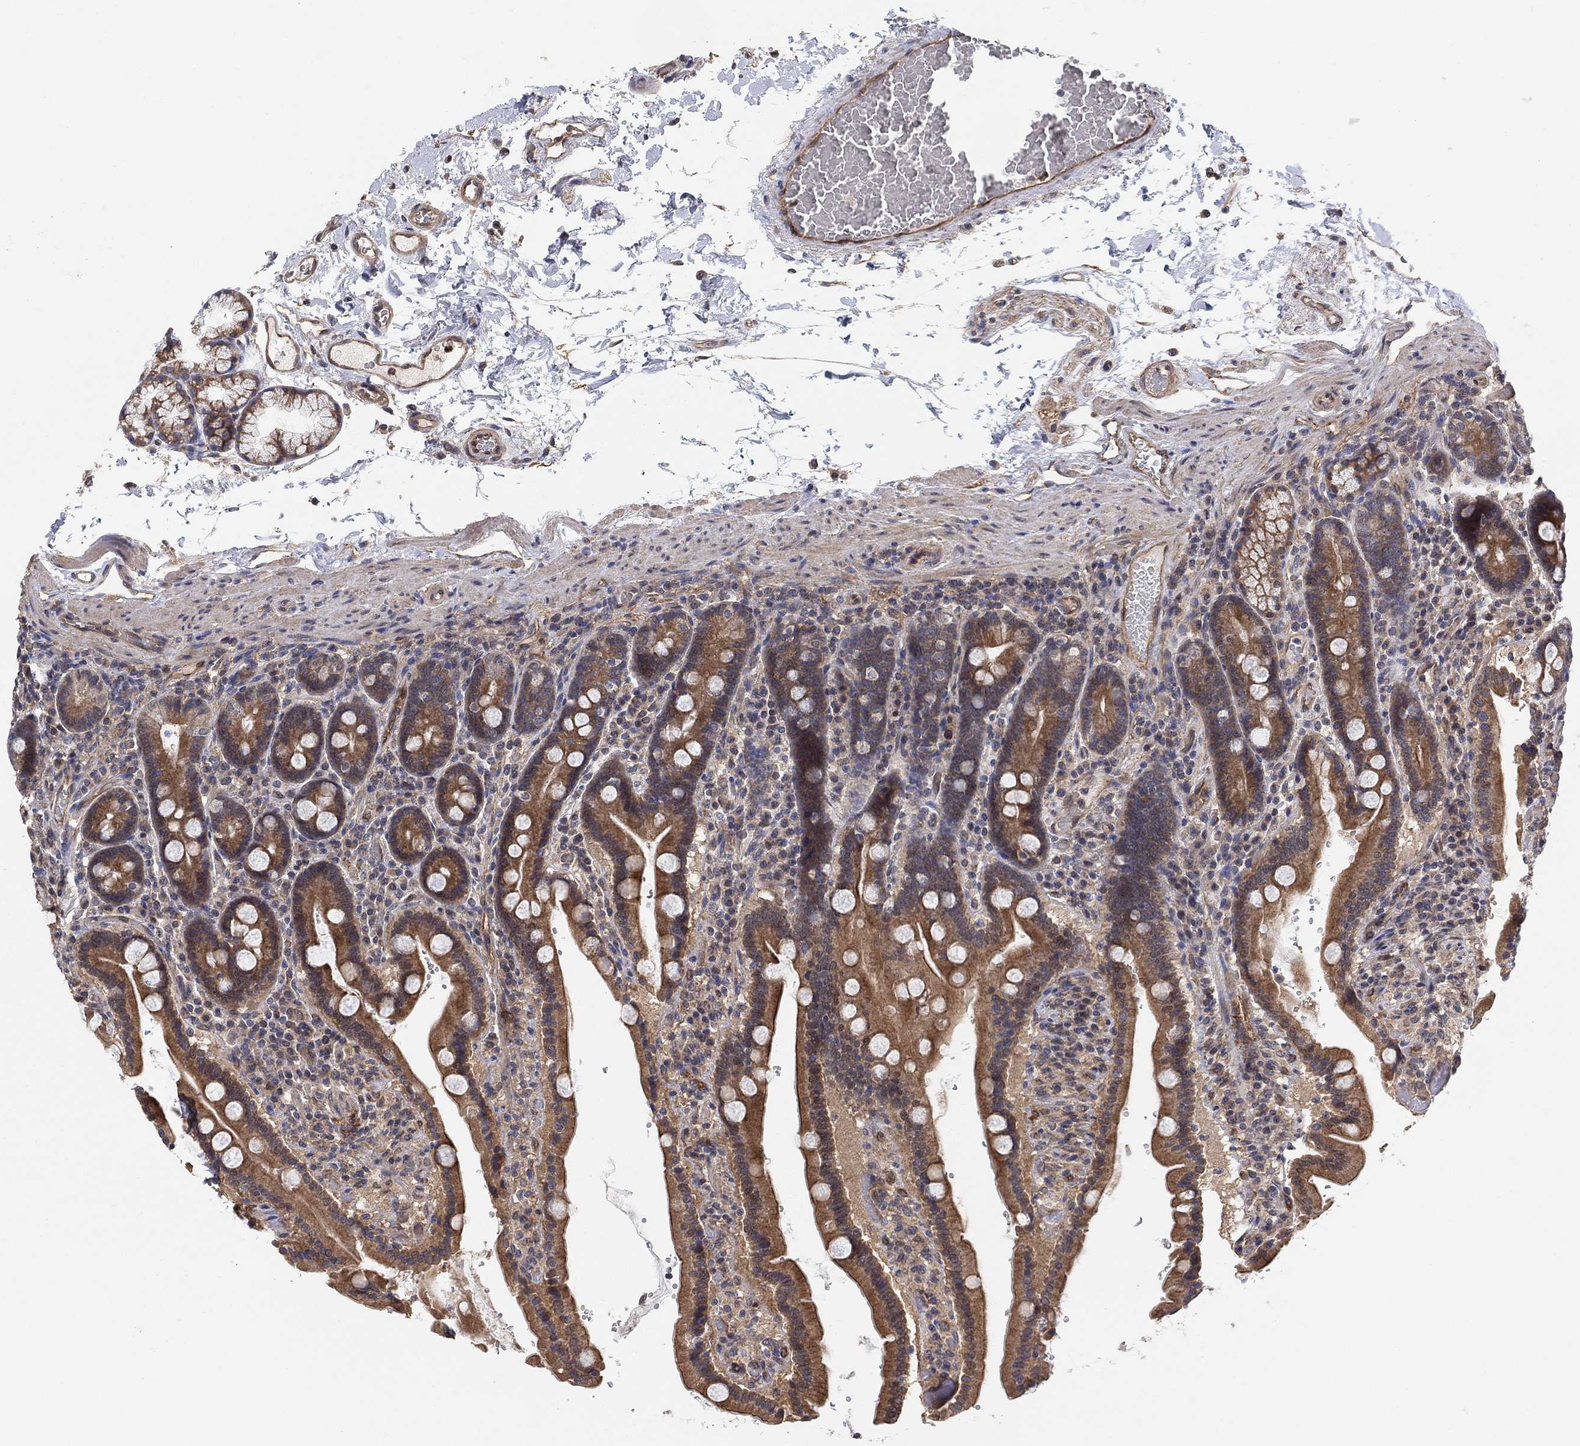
{"staining": {"intensity": "moderate", "quantity": ">75%", "location": "cytoplasmic/membranous"}, "tissue": "duodenum", "cell_type": "Glandular cells", "image_type": "normal", "snomed": [{"axis": "morphology", "description": "Normal tissue, NOS"}, {"axis": "topography", "description": "Duodenum"}], "caption": "Moderate cytoplasmic/membranous staining is present in about >75% of glandular cells in benign duodenum. Immunohistochemistry (ihc) stains the protein in brown and the nuclei are stained blue.", "gene": "MCUR1", "patient": {"sex": "female", "age": 62}}